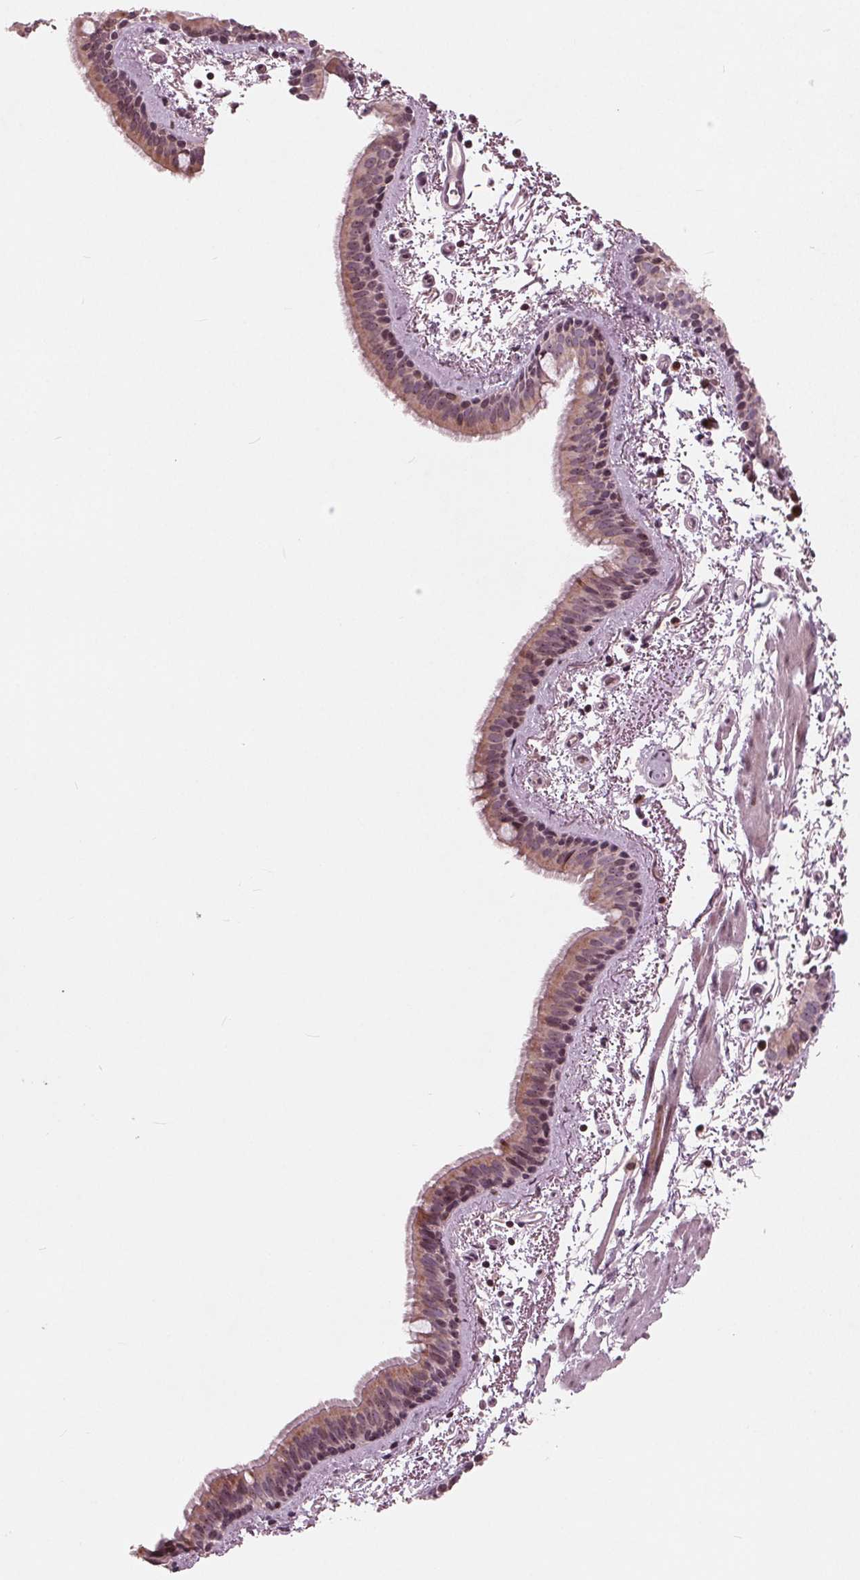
{"staining": {"intensity": "moderate", "quantity": "<25%", "location": "cytoplasmic/membranous,nuclear"}, "tissue": "bronchus", "cell_type": "Respiratory epithelial cells", "image_type": "normal", "snomed": [{"axis": "morphology", "description": "Normal tissue, NOS"}, {"axis": "topography", "description": "Bronchus"}], "caption": "The image reveals immunohistochemical staining of normal bronchus. There is moderate cytoplasmic/membranous,nuclear positivity is present in approximately <25% of respiratory epithelial cells. (Brightfield microscopy of DAB IHC at high magnification).", "gene": "NUP210", "patient": {"sex": "female", "age": 61}}